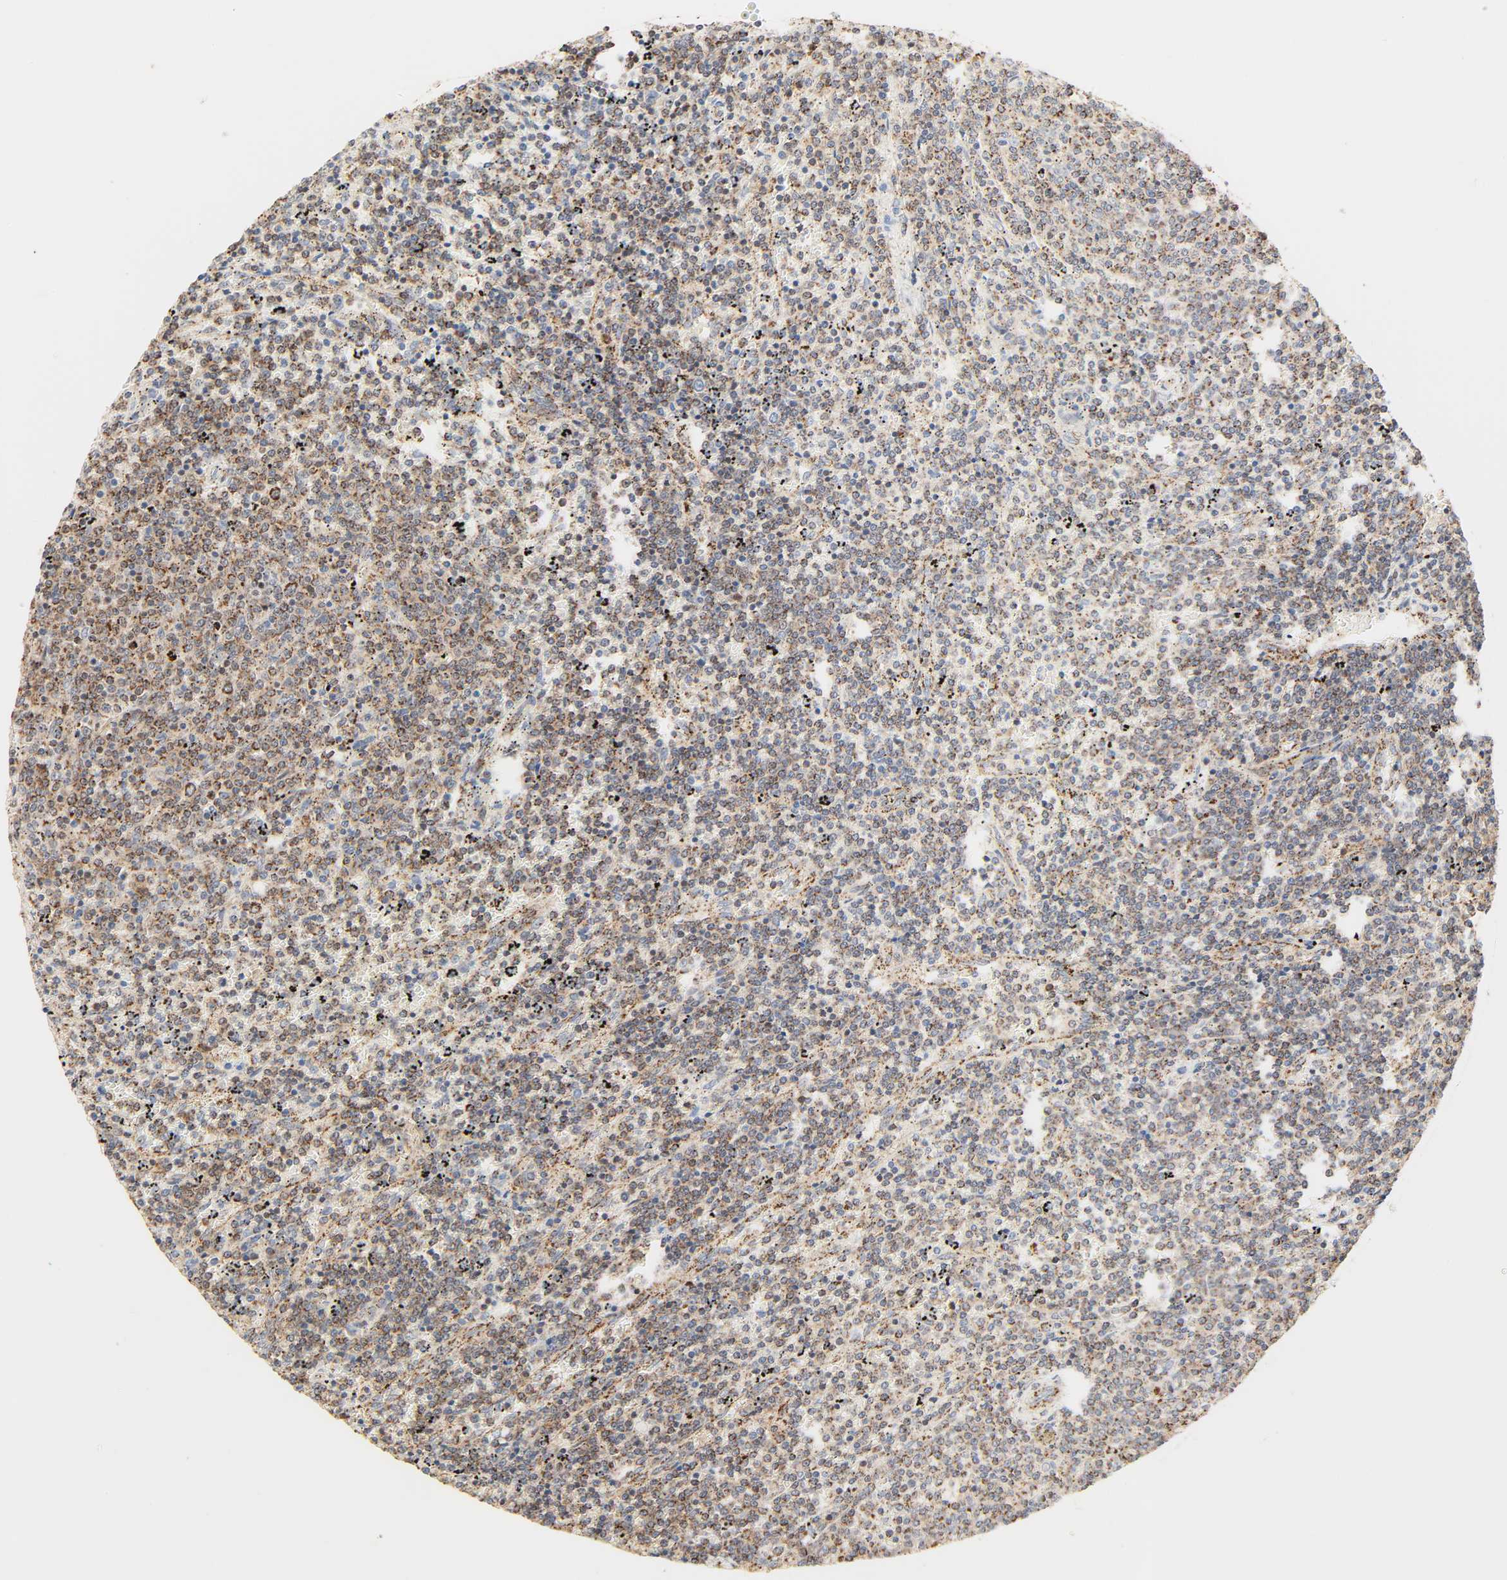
{"staining": {"intensity": "moderate", "quantity": ">75%", "location": "cytoplasmic/membranous"}, "tissue": "lymphoma", "cell_type": "Tumor cells", "image_type": "cancer", "snomed": [{"axis": "morphology", "description": "Malignant lymphoma, non-Hodgkin's type, Low grade"}, {"axis": "topography", "description": "Spleen"}], "caption": "High-magnification brightfield microscopy of lymphoma stained with DAB (brown) and counterstained with hematoxylin (blue). tumor cells exhibit moderate cytoplasmic/membranous positivity is identified in about>75% of cells. The protein is stained brown, and the nuclei are stained in blue (DAB IHC with brightfield microscopy, high magnification).", "gene": "ZMAT5", "patient": {"sex": "female", "age": 50}}